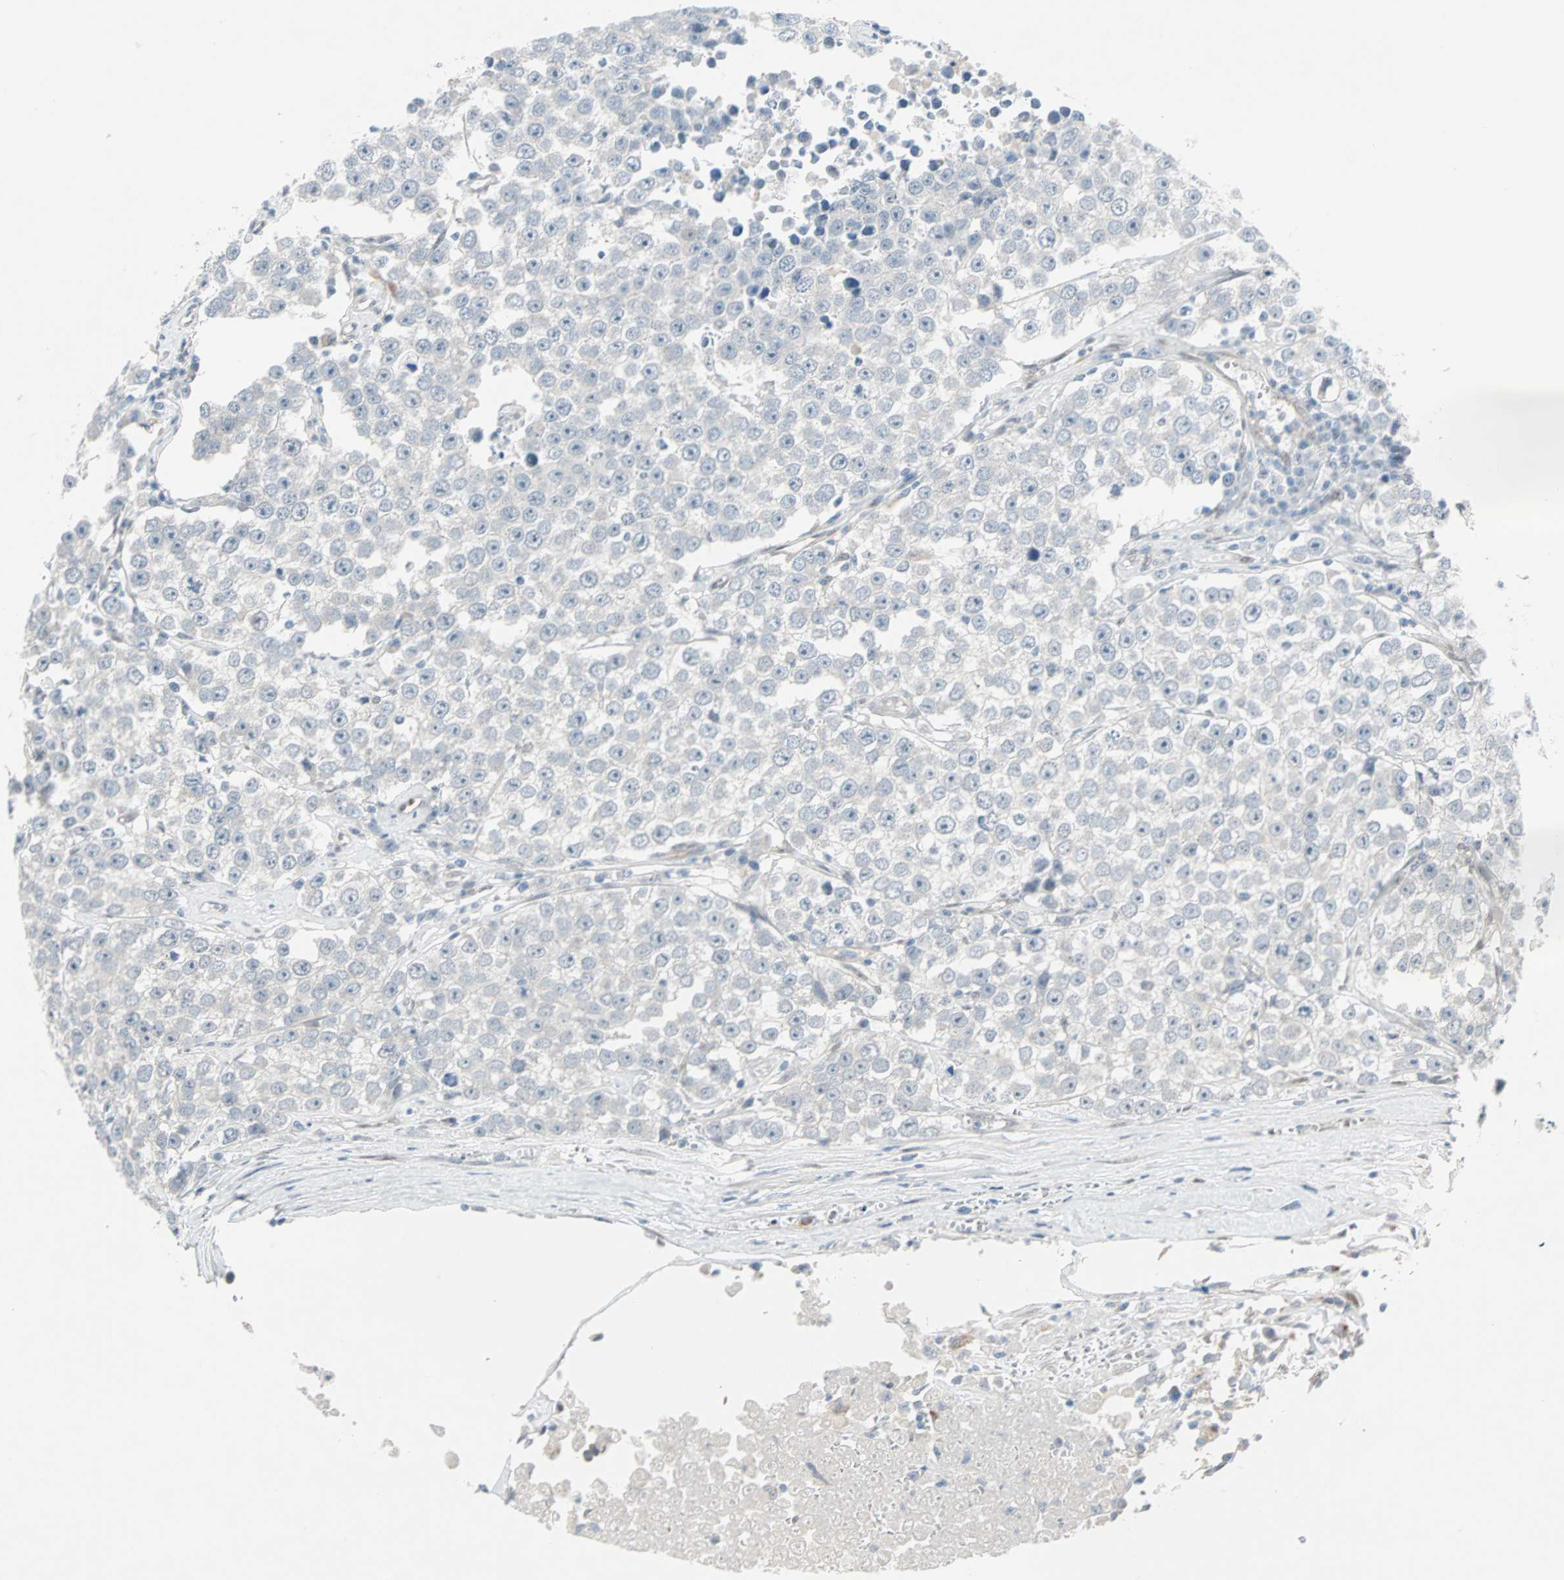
{"staining": {"intensity": "negative", "quantity": "none", "location": "none"}, "tissue": "testis cancer", "cell_type": "Tumor cells", "image_type": "cancer", "snomed": [{"axis": "morphology", "description": "Seminoma, NOS"}, {"axis": "morphology", "description": "Carcinoma, Embryonal, NOS"}, {"axis": "topography", "description": "Testis"}], "caption": "Tumor cells show no significant protein expression in embryonal carcinoma (testis).", "gene": "CAND2", "patient": {"sex": "male", "age": 52}}